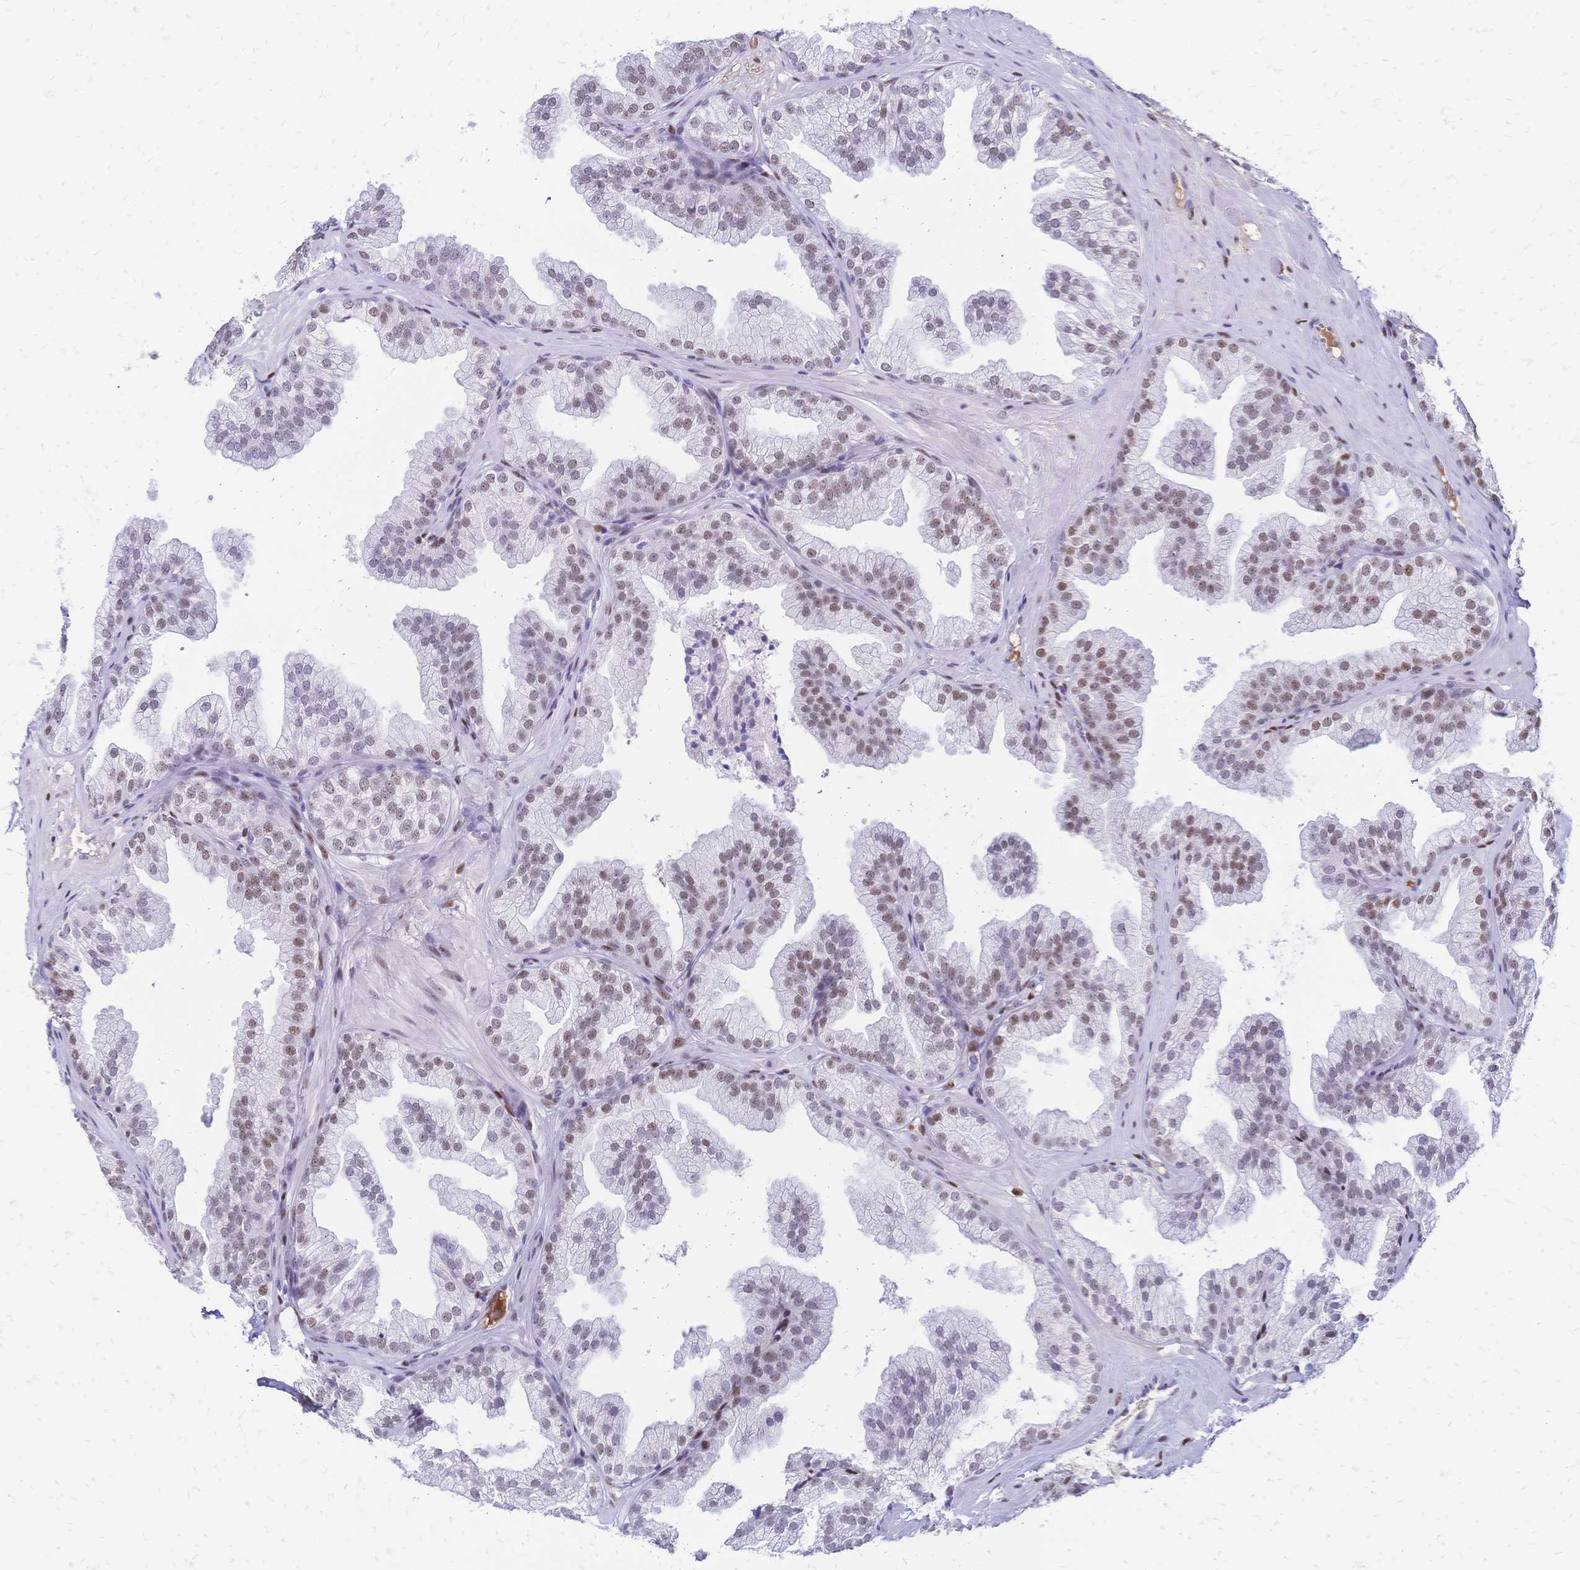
{"staining": {"intensity": "moderate", "quantity": "<25%", "location": "nuclear"}, "tissue": "prostate", "cell_type": "Glandular cells", "image_type": "normal", "snomed": [{"axis": "morphology", "description": "Normal tissue, NOS"}, {"axis": "topography", "description": "Prostate"}], "caption": "The image exhibits a brown stain indicating the presence of a protein in the nuclear of glandular cells in prostate. The staining was performed using DAB, with brown indicating positive protein expression. Nuclei are stained blue with hematoxylin.", "gene": "NFIC", "patient": {"sex": "male", "age": 37}}